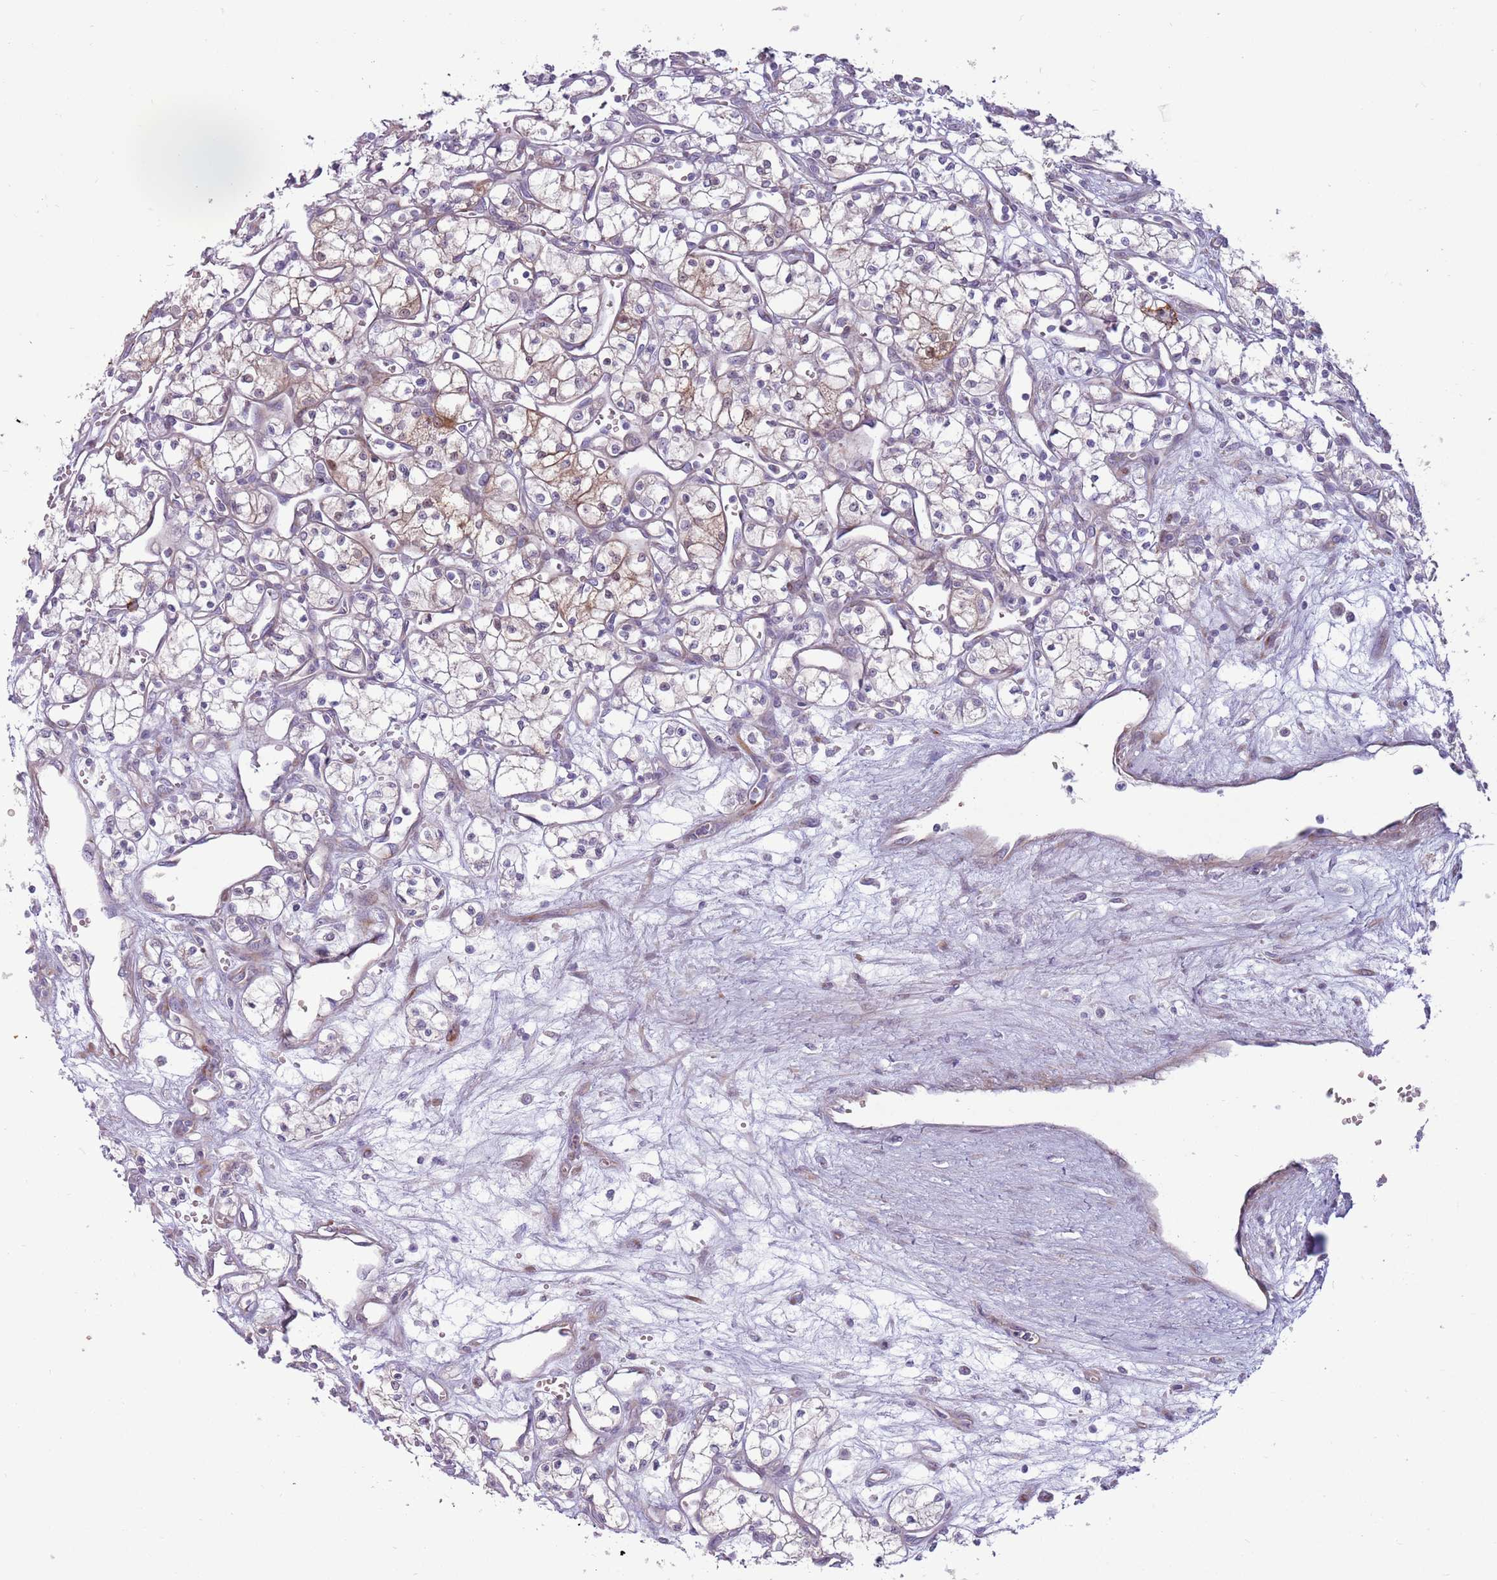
{"staining": {"intensity": "weak", "quantity": "<25%", "location": "cytoplasmic/membranous"}, "tissue": "renal cancer", "cell_type": "Tumor cells", "image_type": "cancer", "snomed": [{"axis": "morphology", "description": "Adenocarcinoma, NOS"}, {"axis": "topography", "description": "Kidney"}], "caption": "Immunohistochemistry (IHC) of adenocarcinoma (renal) reveals no expression in tumor cells. (DAB (3,3'-diaminobenzidine) IHC, high magnification).", "gene": "CCDC150", "patient": {"sex": "male", "age": 59}}